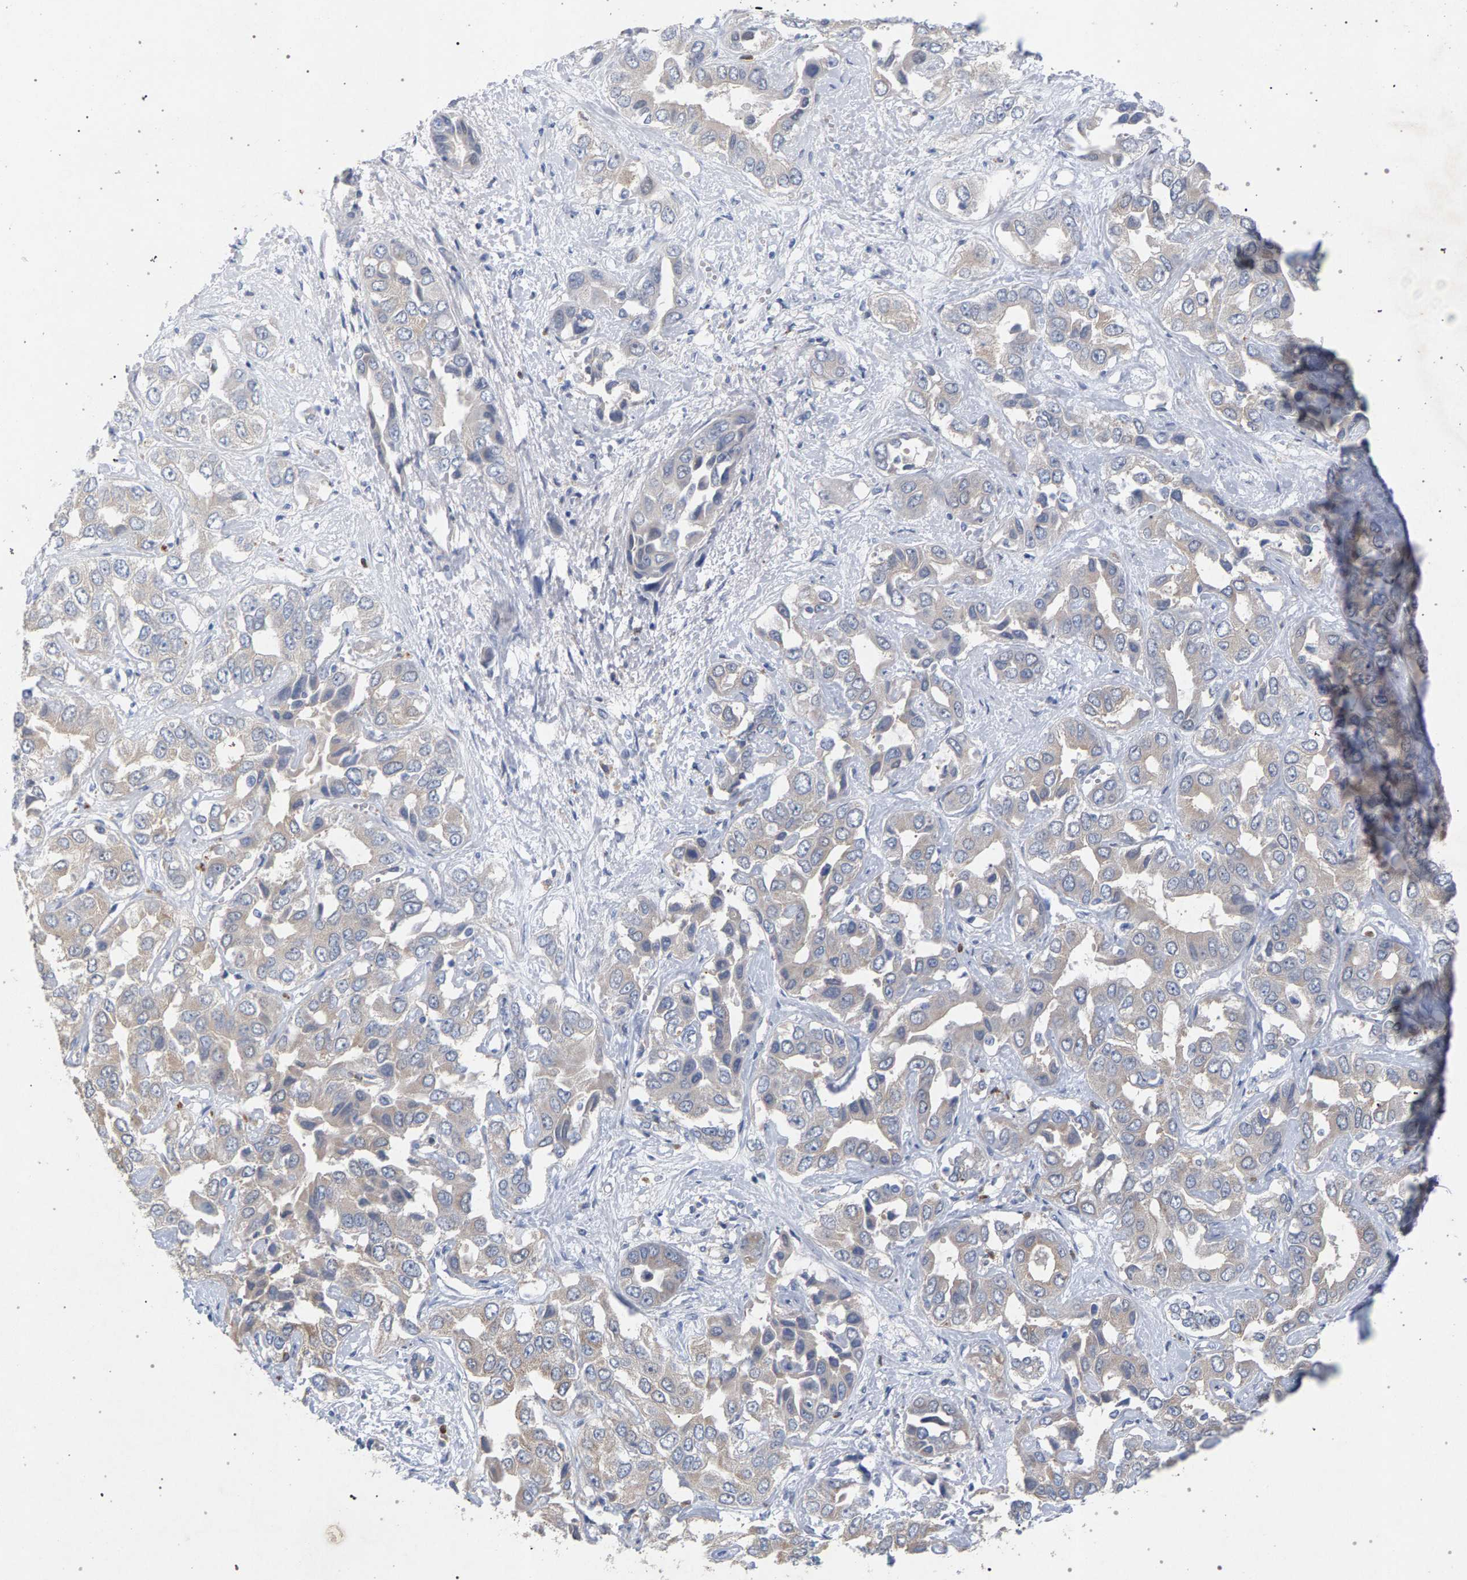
{"staining": {"intensity": "weak", "quantity": "<25%", "location": "cytoplasmic/membranous"}, "tissue": "liver cancer", "cell_type": "Tumor cells", "image_type": "cancer", "snomed": [{"axis": "morphology", "description": "Cholangiocarcinoma"}, {"axis": "topography", "description": "Liver"}], "caption": "Tumor cells are negative for protein expression in human cholangiocarcinoma (liver).", "gene": "MAMDC2", "patient": {"sex": "female", "age": 52}}